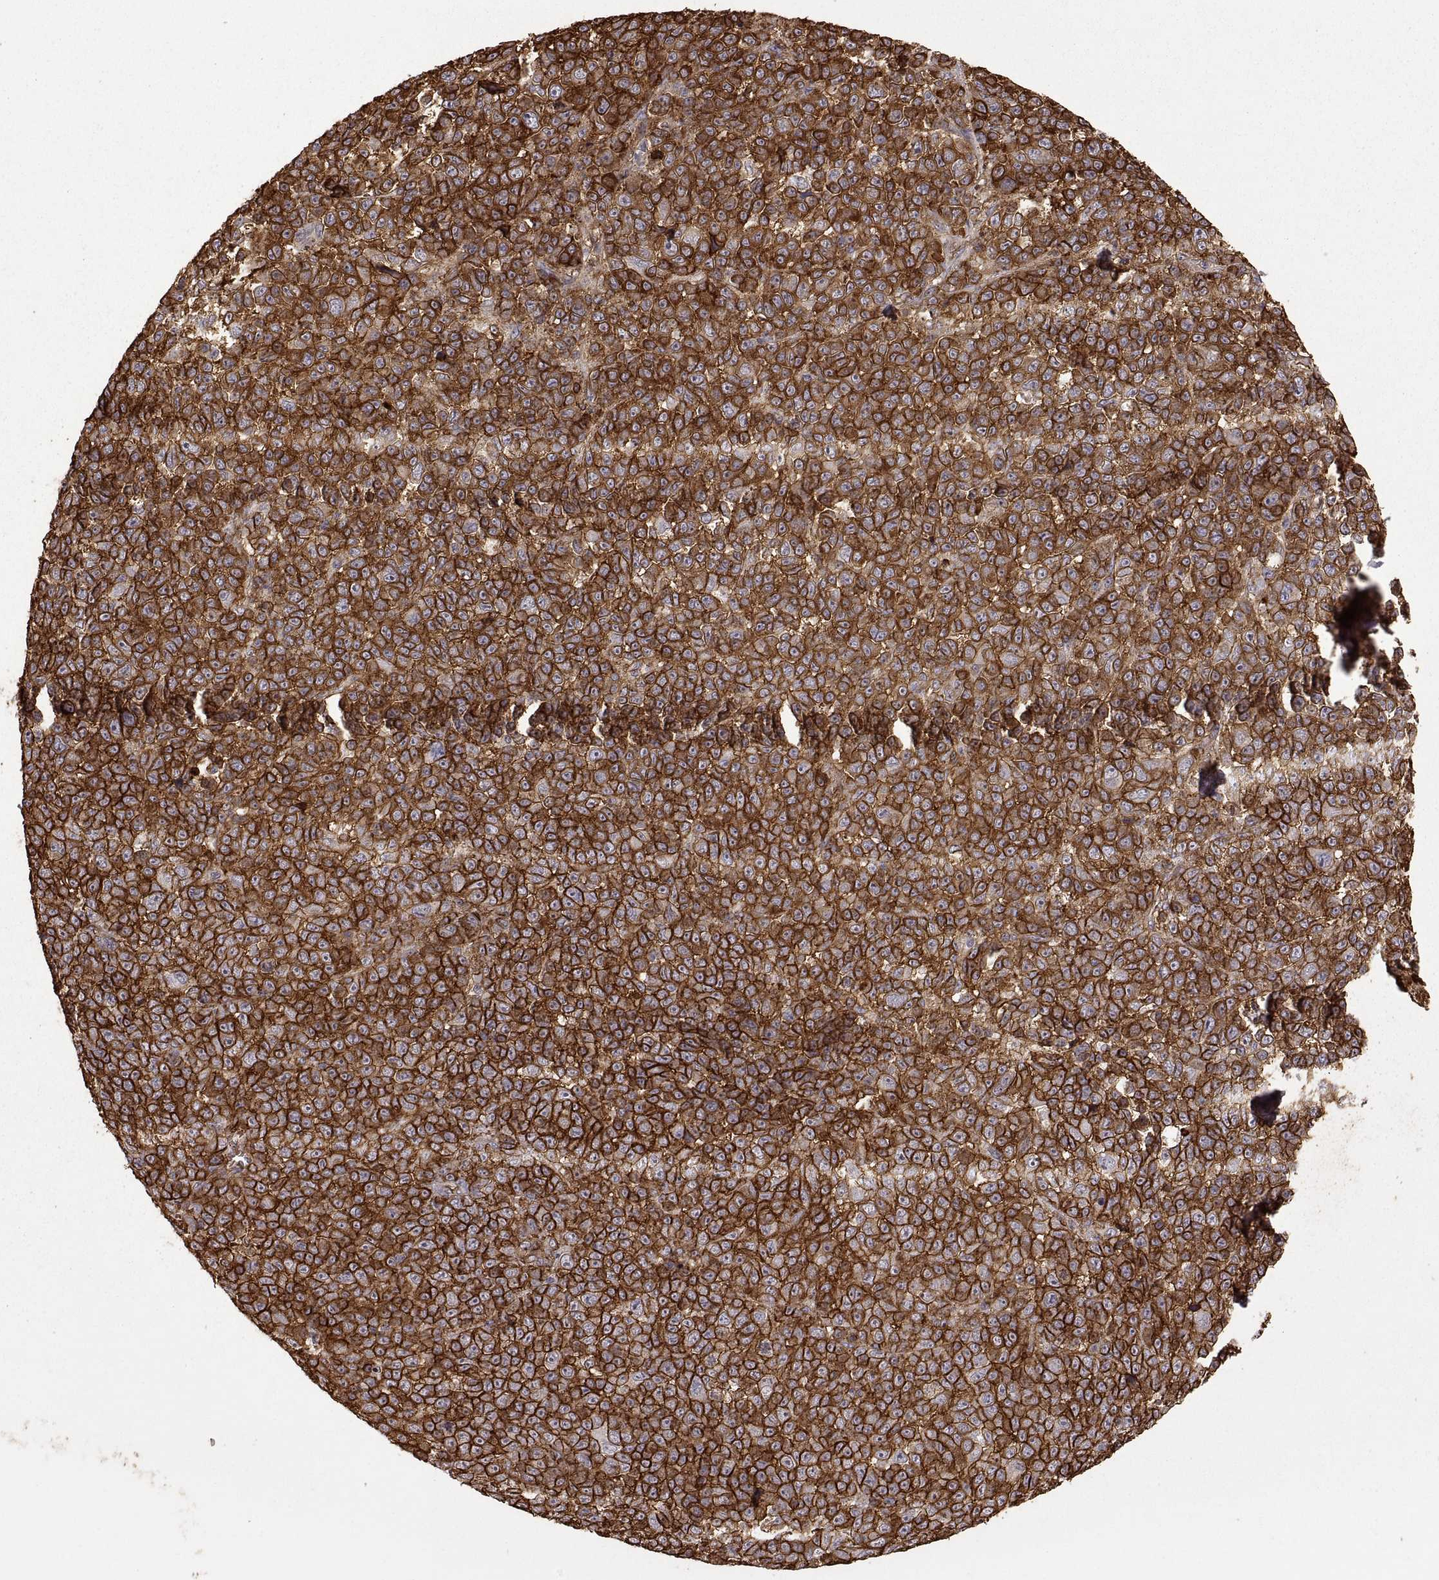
{"staining": {"intensity": "strong", "quantity": ">75%", "location": "cytoplasmic/membranous"}, "tissue": "melanoma", "cell_type": "Tumor cells", "image_type": "cancer", "snomed": [{"axis": "morphology", "description": "Malignant melanoma, NOS"}, {"axis": "topography", "description": "Skin"}], "caption": "A high amount of strong cytoplasmic/membranous staining is seen in approximately >75% of tumor cells in malignant melanoma tissue.", "gene": "S100A10", "patient": {"sex": "female", "age": 95}}